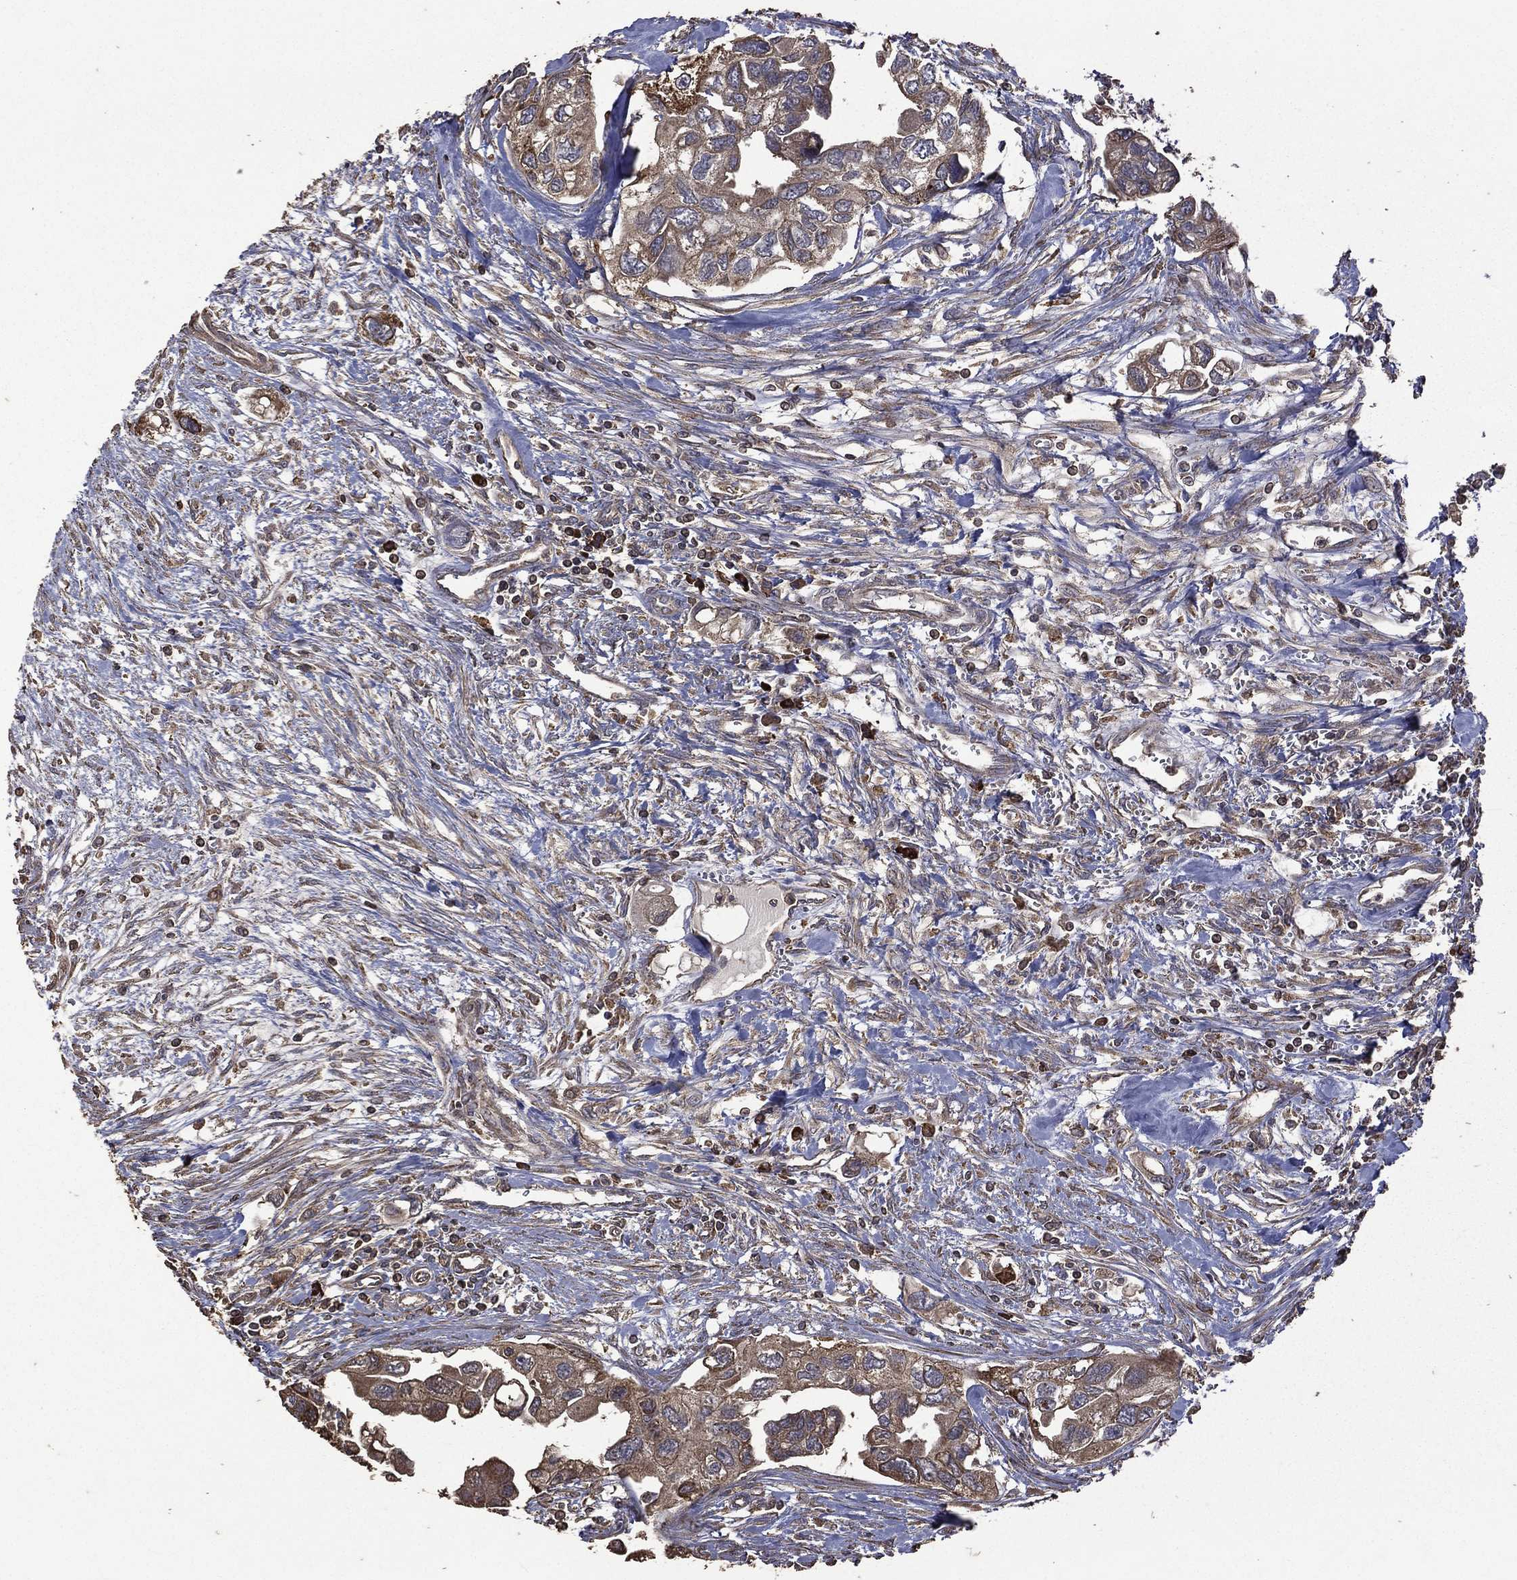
{"staining": {"intensity": "moderate", "quantity": ">75%", "location": "cytoplasmic/membranous"}, "tissue": "urothelial cancer", "cell_type": "Tumor cells", "image_type": "cancer", "snomed": [{"axis": "morphology", "description": "Urothelial carcinoma, High grade"}, {"axis": "topography", "description": "Urinary bladder"}], "caption": "High-grade urothelial carcinoma stained with a brown dye exhibits moderate cytoplasmic/membranous positive staining in approximately >75% of tumor cells.", "gene": "METTL27", "patient": {"sex": "male", "age": 59}}